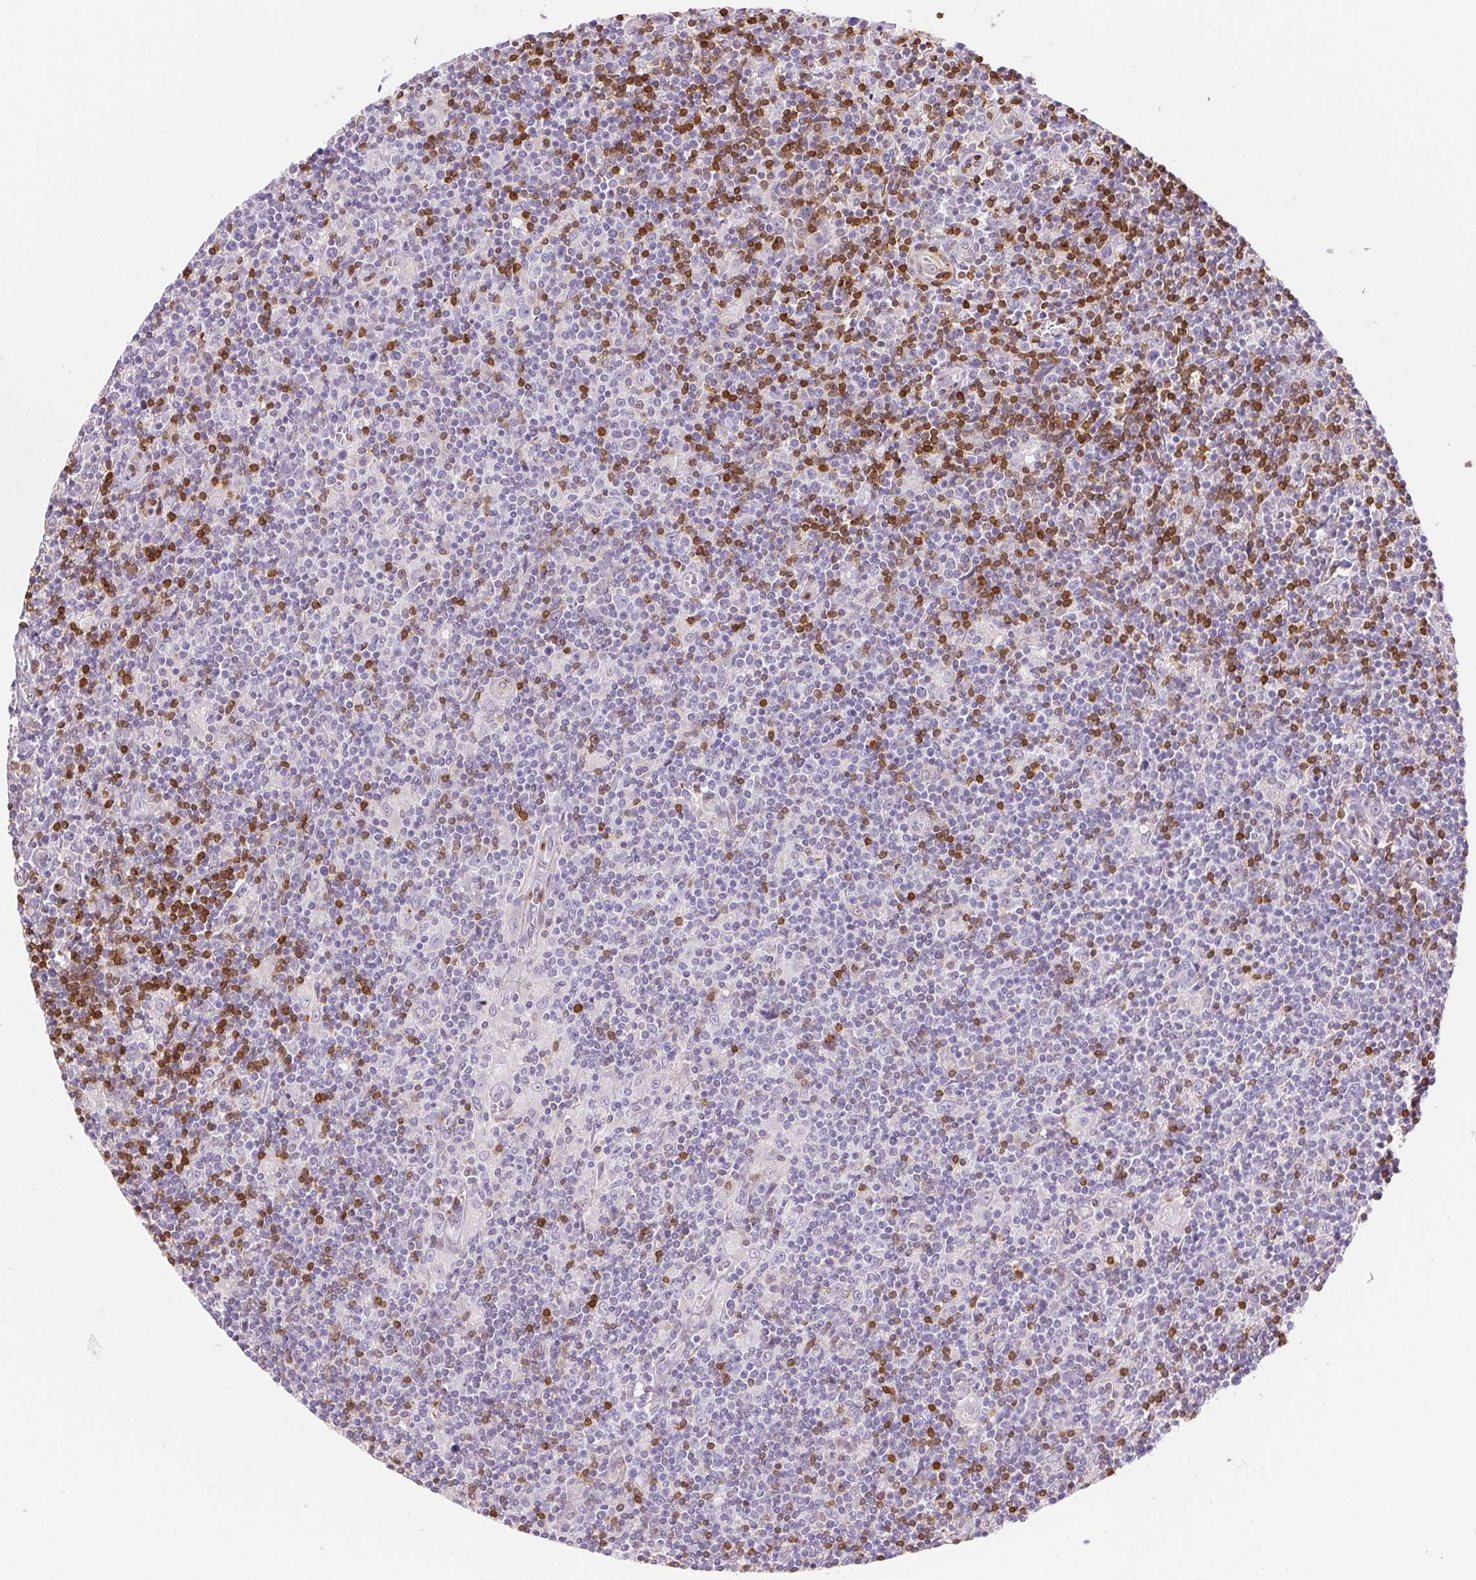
{"staining": {"intensity": "negative", "quantity": "none", "location": "none"}, "tissue": "lymphoma", "cell_type": "Tumor cells", "image_type": "cancer", "snomed": [{"axis": "morphology", "description": "Hodgkin's disease, NOS"}, {"axis": "topography", "description": "Lymph node"}], "caption": "High magnification brightfield microscopy of Hodgkin's disease stained with DAB (3,3'-diaminobenzidine) (brown) and counterstained with hematoxylin (blue): tumor cells show no significant staining.", "gene": "TMEM45A", "patient": {"sex": "male", "age": 40}}